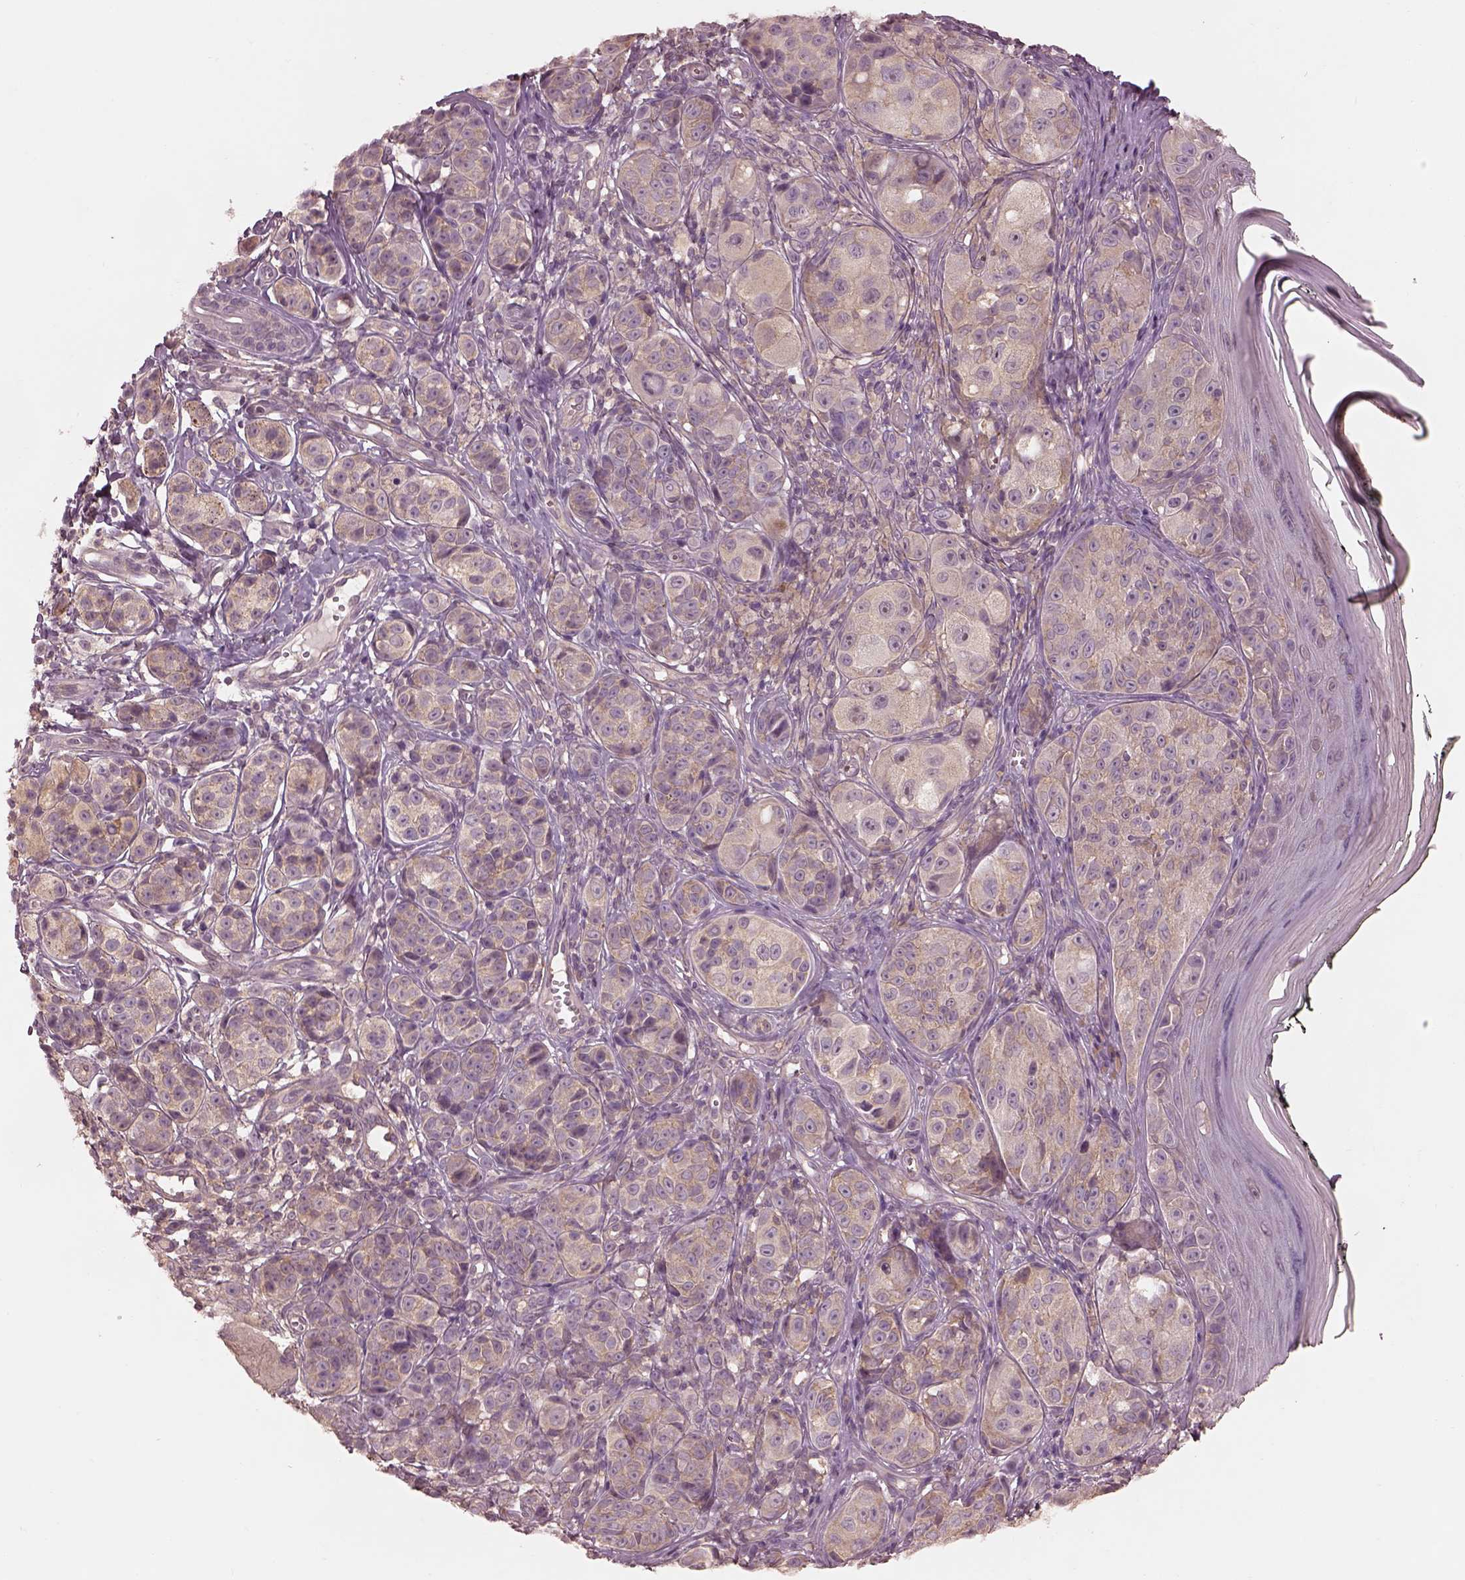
{"staining": {"intensity": "weak", "quantity": ">75%", "location": "cytoplasmic/membranous"}, "tissue": "melanoma", "cell_type": "Tumor cells", "image_type": "cancer", "snomed": [{"axis": "morphology", "description": "Malignant melanoma, NOS"}, {"axis": "topography", "description": "Skin"}], "caption": "Immunohistochemistry image of neoplastic tissue: melanoma stained using IHC displays low levels of weak protein expression localized specifically in the cytoplasmic/membranous of tumor cells, appearing as a cytoplasmic/membranous brown color.", "gene": "PRKACG", "patient": {"sex": "male", "age": 48}}